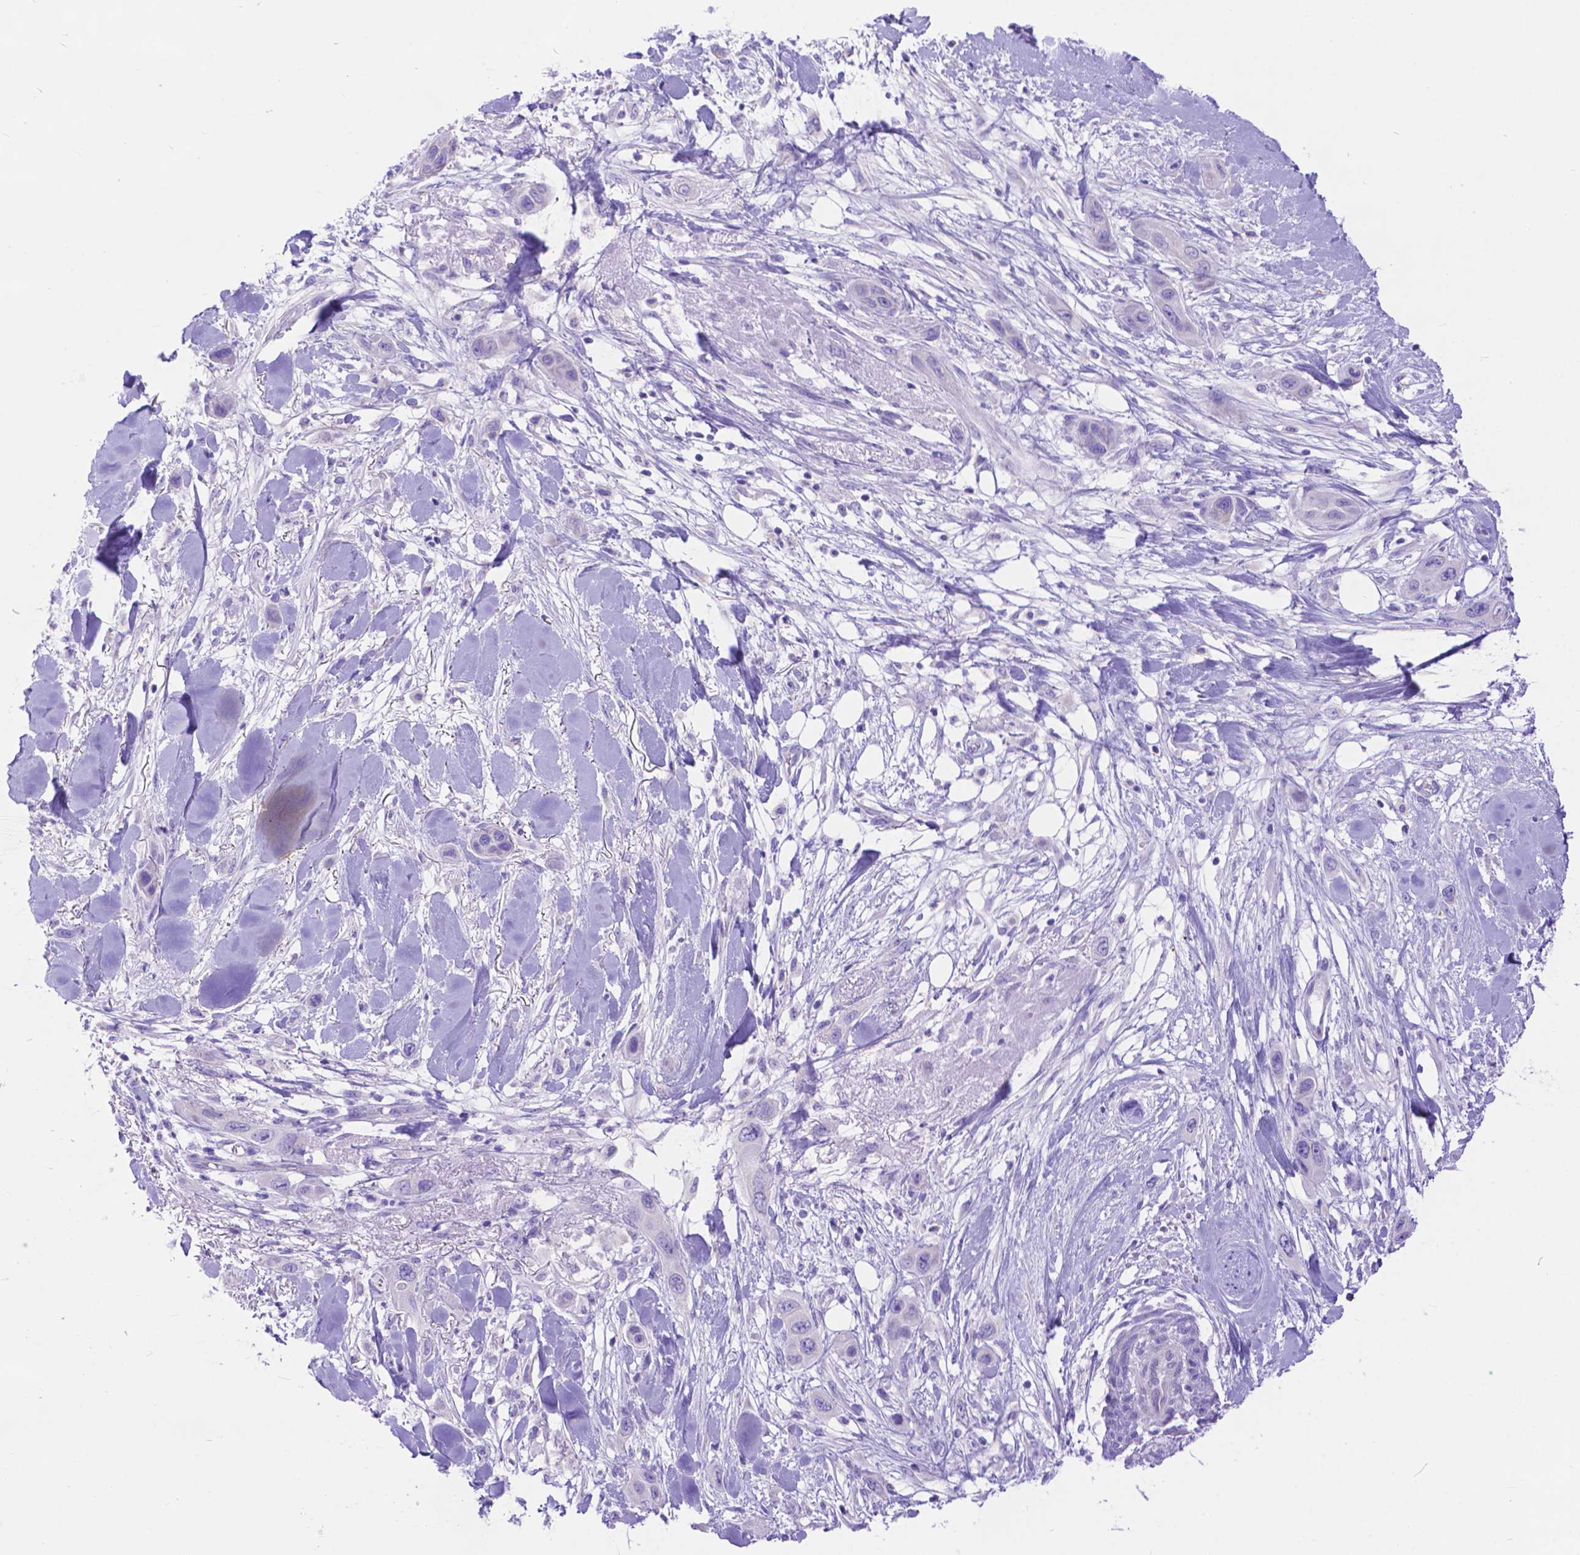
{"staining": {"intensity": "negative", "quantity": "none", "location": "none"}, "tissue": "skin cancer", "cell_type": "Tumor cells", "image_type": "cancer", "snomed": [{"axis": "morphology", "description": "Squamous cell carcinoma, NOS"}, {"axis": "topography", "description": "Skin"}], "caption": "Immunohistochemistry (IHC) image of neoplastic tissue: skin squamous cell carcinoma stained with DAB (3,3'-diaminobenzidine) demonstrates no significant protein staining in tumor cells.", "gene": "DHRS2", "patient": {"sex": "male", "age": 79}}